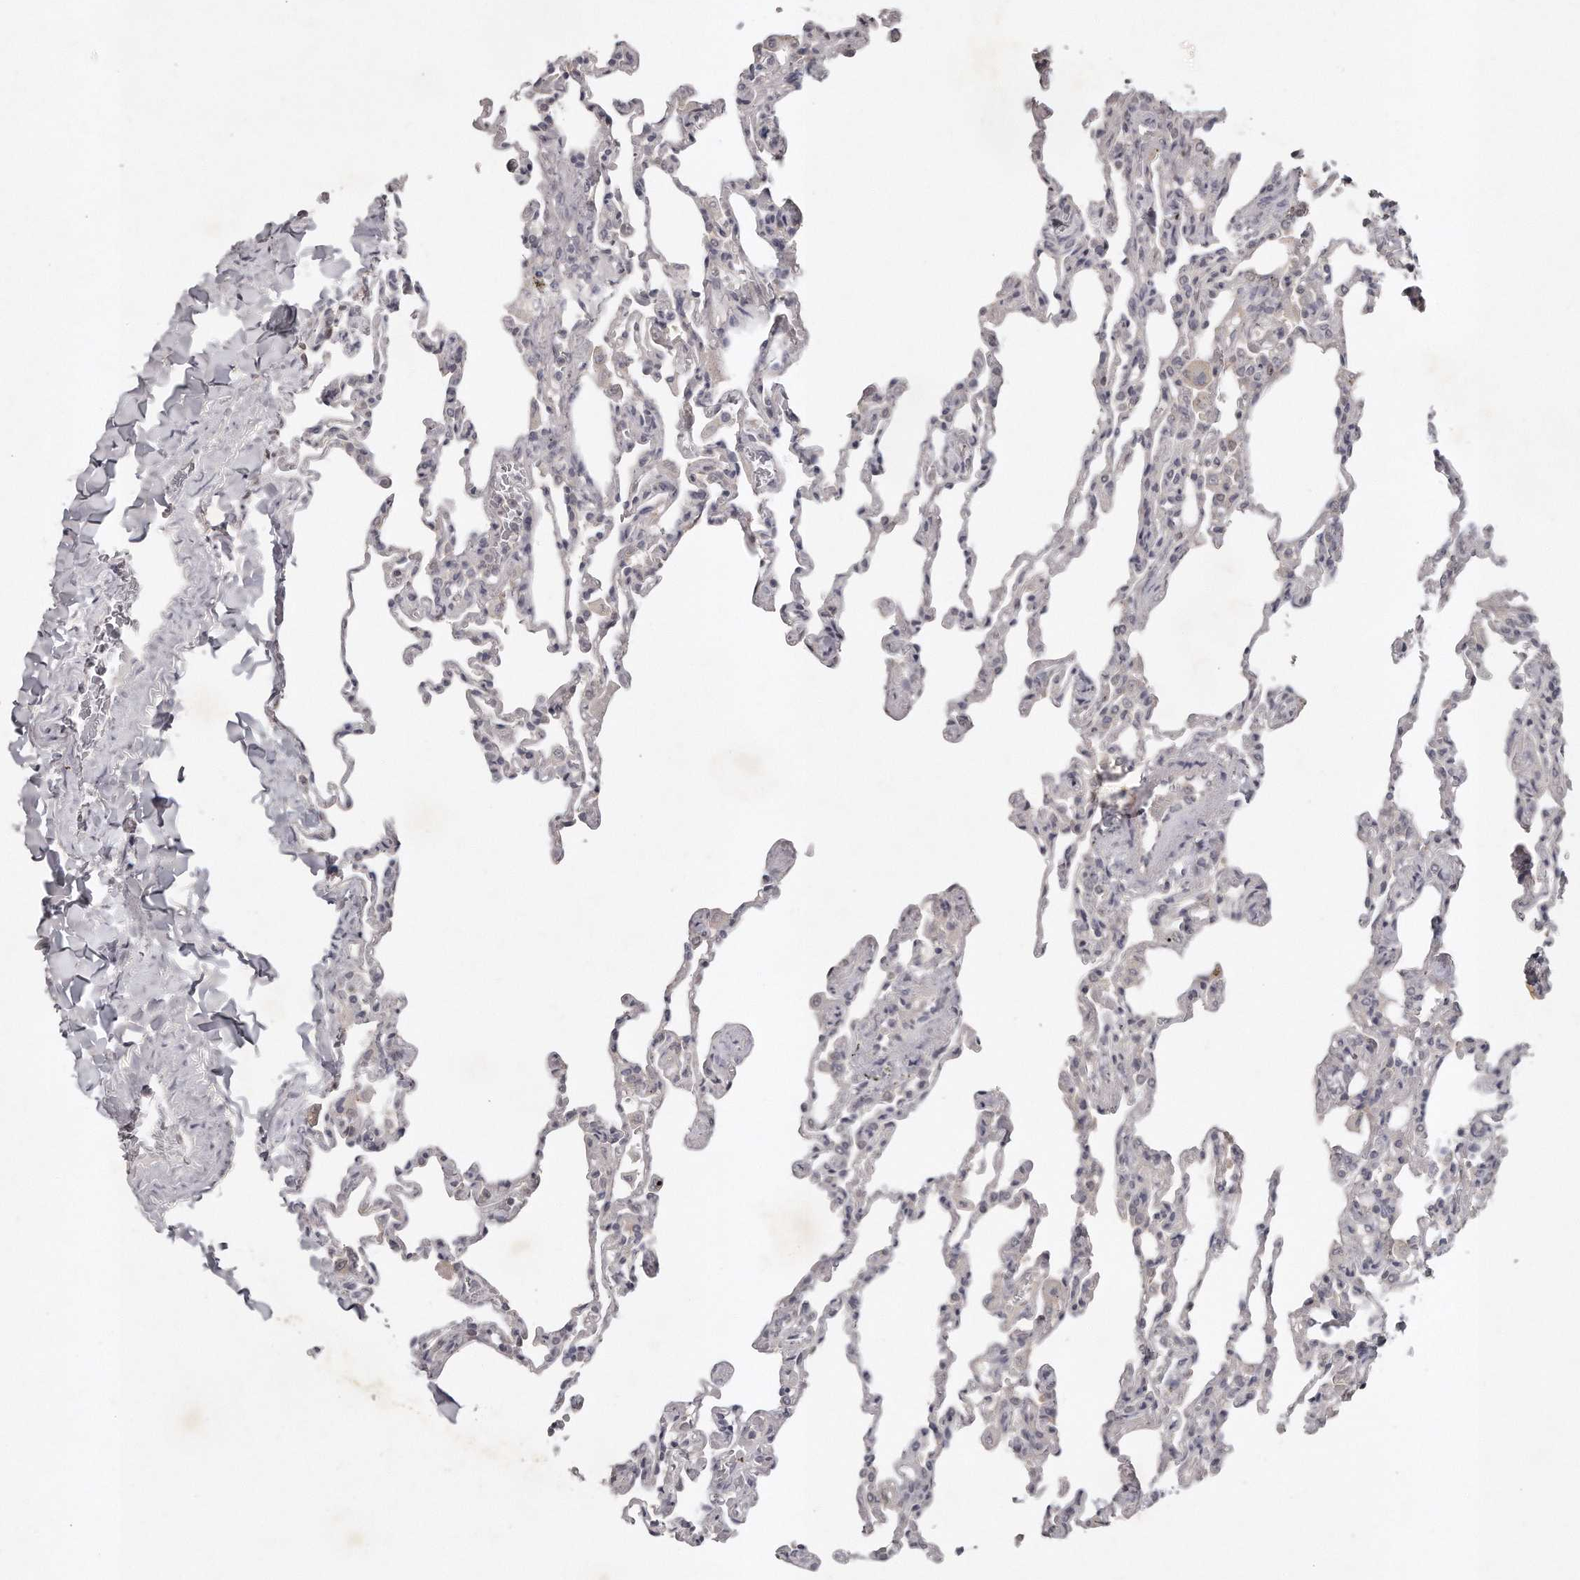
{"staining": {"intensity": "negative", "quantity": "none", "location": "none"}, "tissue": "lung", "cell_type": "Alveolar cells", "image_type": "normal", "snomed": [{"axis": "morphology", "description": "Normal tissue, NOS"}, {"axis": "topography", "description": "Lung"}], "caption": "The histopathology image reveals no significant staining in alveolar cells of lung. (DAB (3,3'-diaminobenzidine) IHC visualized using brightfield microscopy, high magnification).", "gene": "GGCT", "patient": {"sex": "male", "age": 20}}